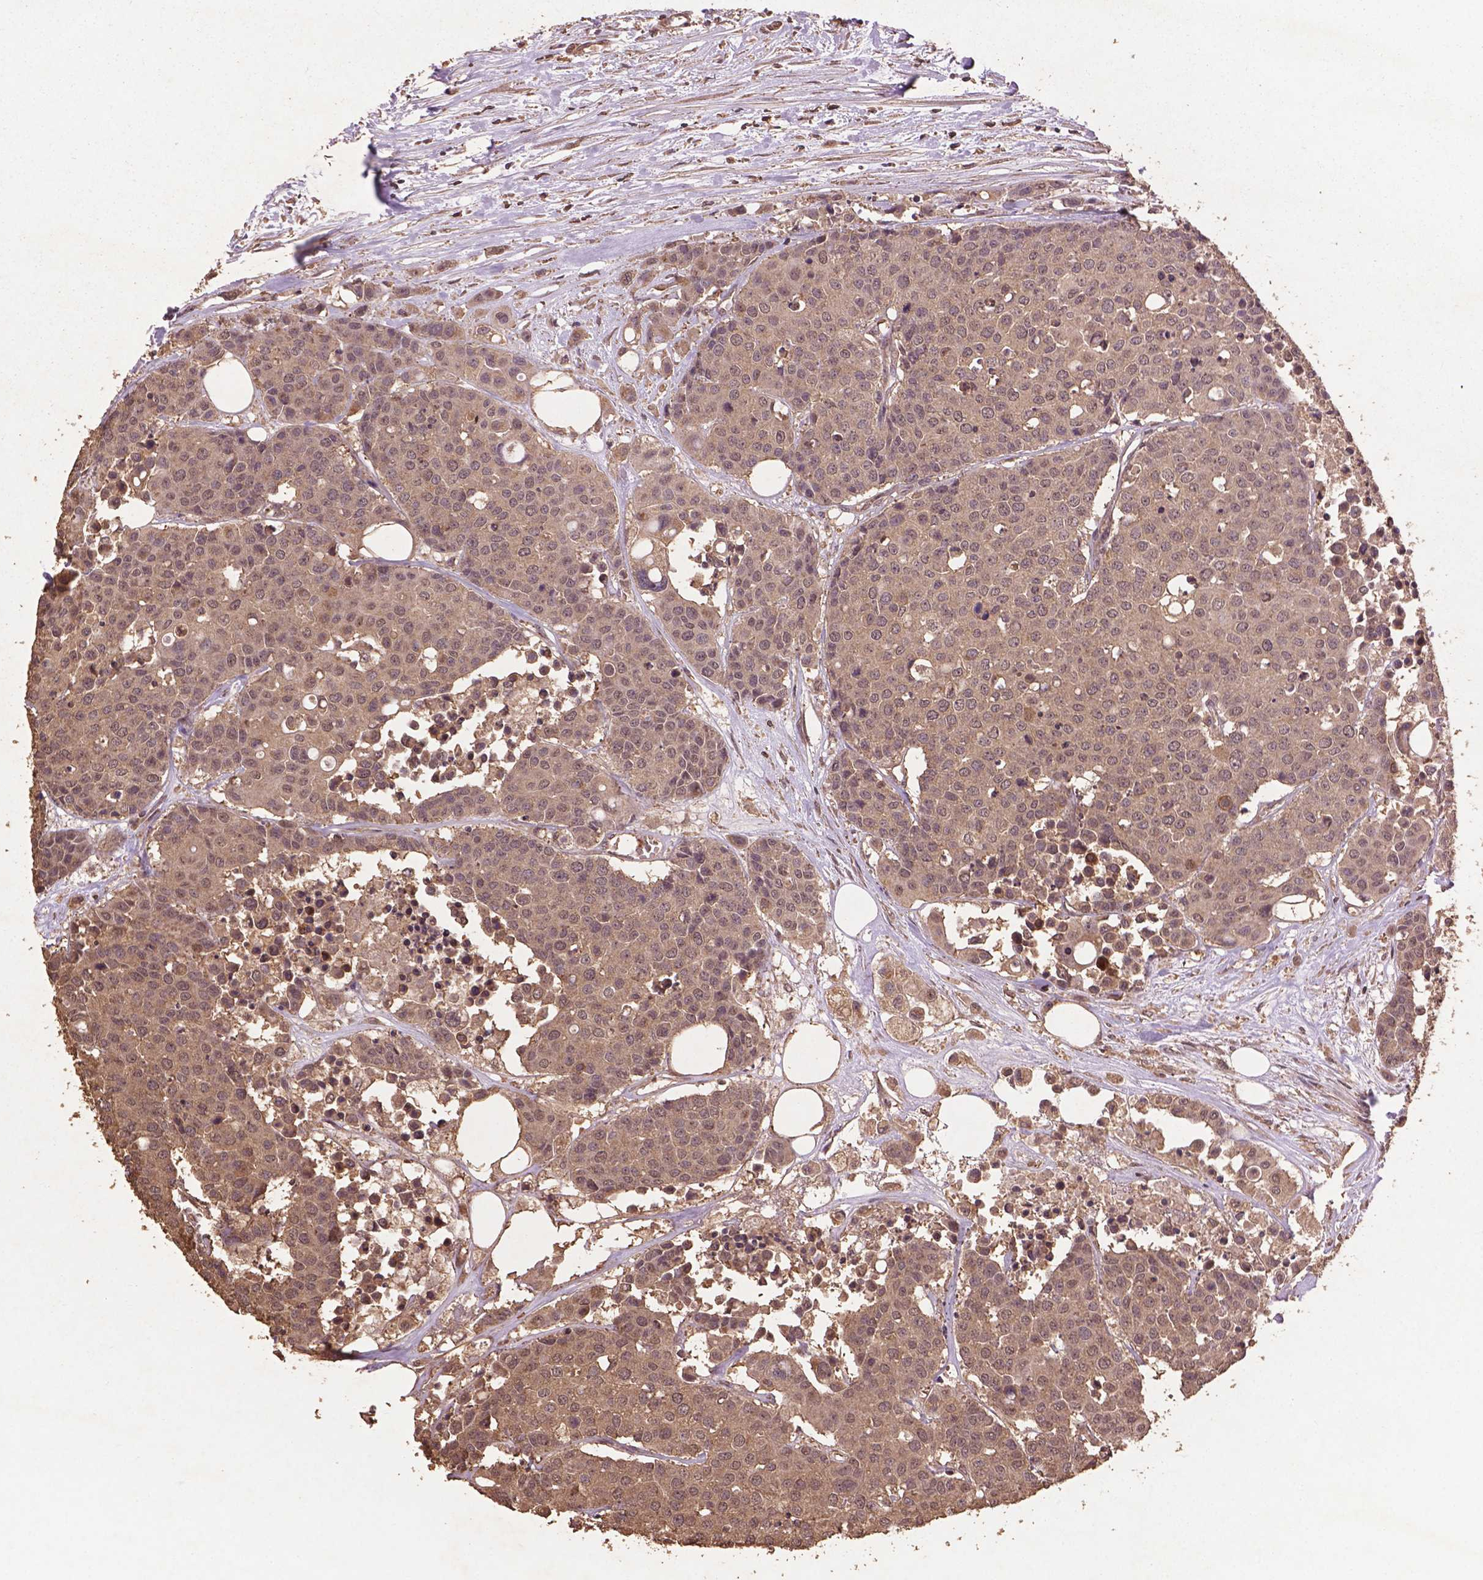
{"staining": {"intensity": "weak", "quantity": "25%-75%", "location": "cytoplasmic/membranous"}, "tissue": "carcinoid", "cell_type": "Tumor cells", "image_type": "cancer", "snomed": [{"axis": "morphology", "description": "Carcinoid, malignant, NOS"}, {"axis": "topography", "description": "Colon"}], "caption": "Weak cytoplasmic/membranous staining is present in about 25%-75% of tumor cells in carcinoid.", "gene": "BABAM1", "patient": {"sex": "male", "age": 81}}